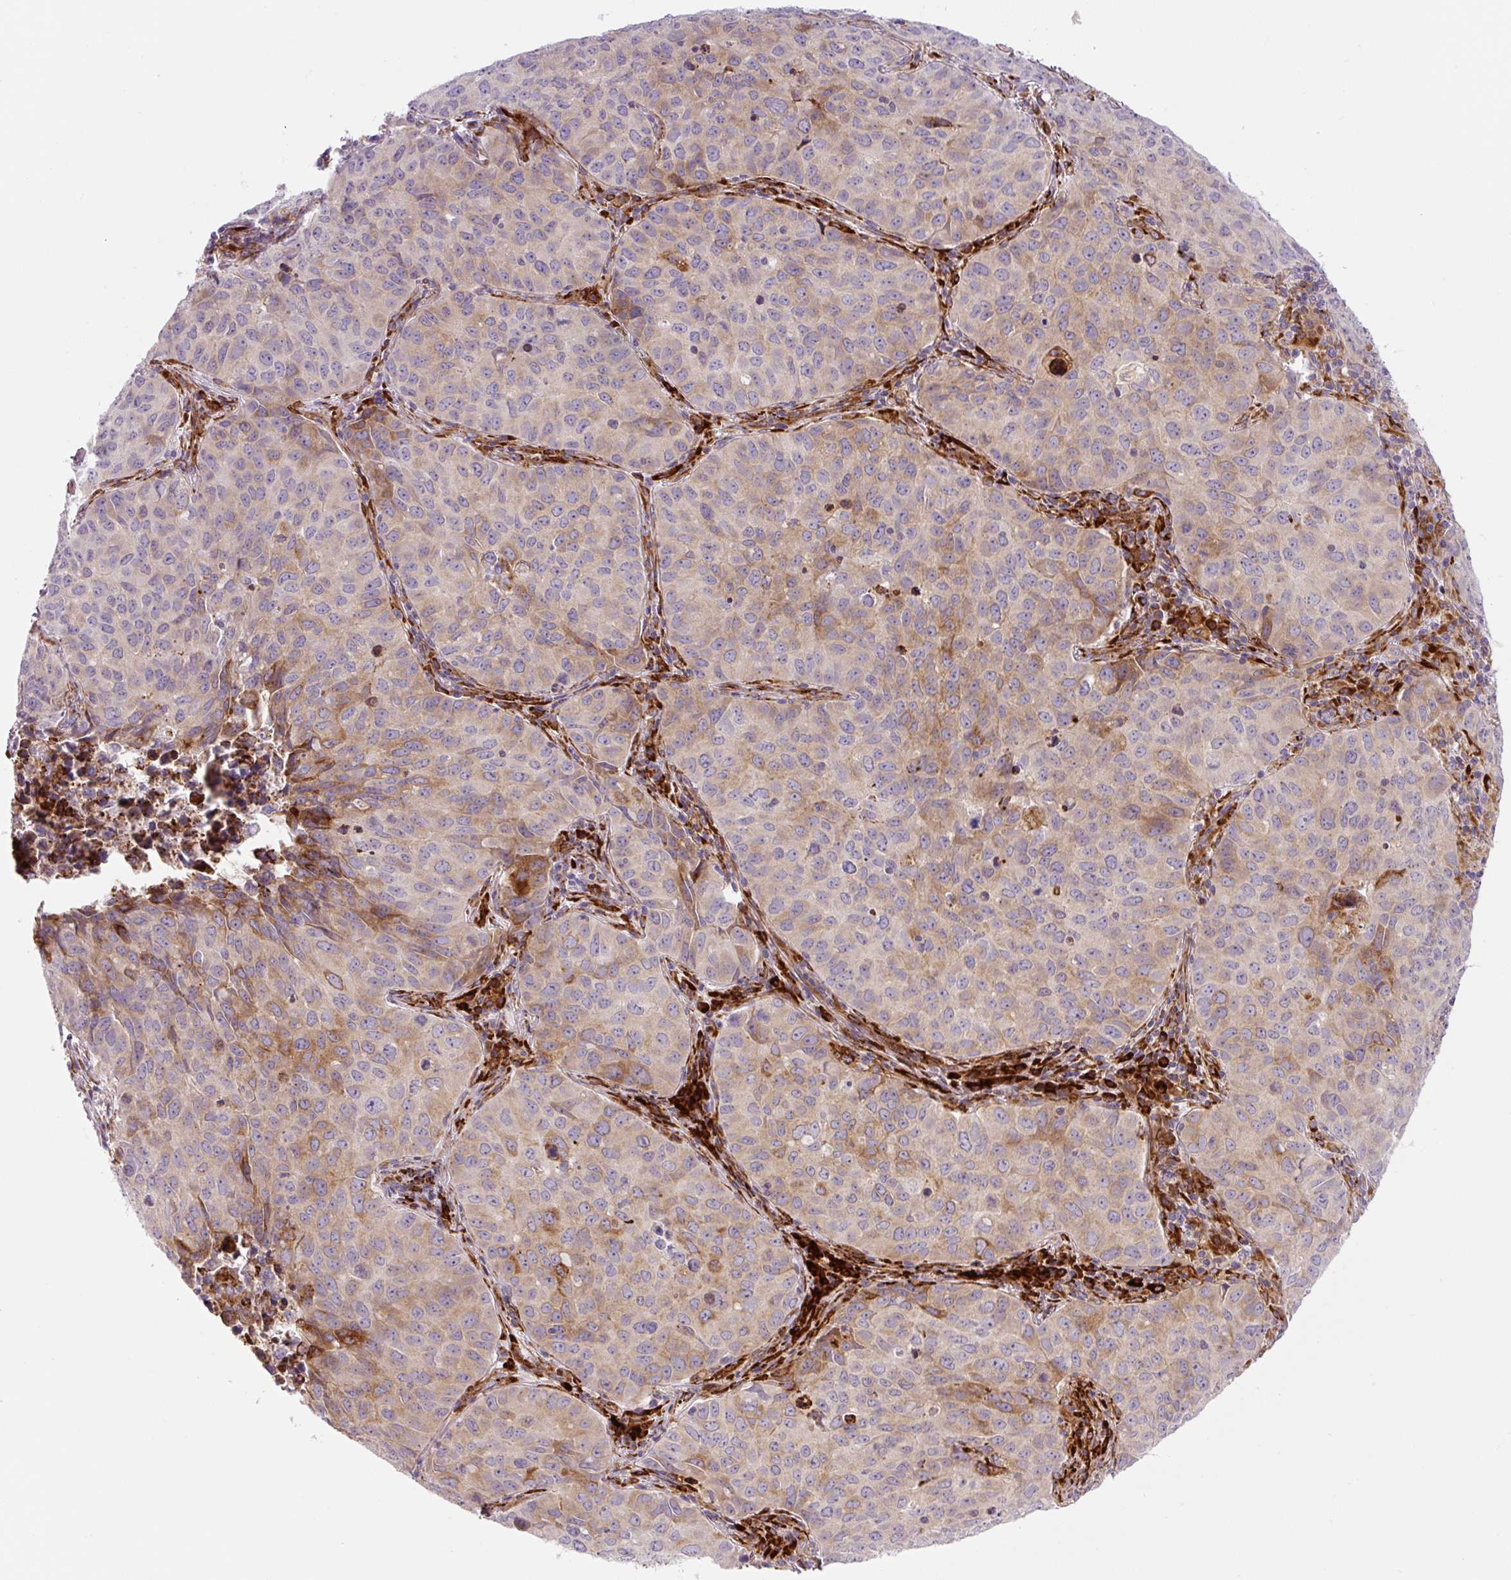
{"staining": {"intensity": "moderate", "quantity": "25%-75%", "location": "cytoplasmic/membranous"}, "tissue": "lung cancer", "cell_type": "Tumor cells", "image_type": "cancer", "snomed": [{"axis": "morphology", "description": "Adenocarcinoma, NOS"}, {"axis": "topography", "description": "Lung"}], "caption": "Immunohistochemistry photomicrograph of neoplastic tissue: adenocarcinoma (lung) stained using immunohistochemistry (IHC) displays medium levels of moderate protein expression localized specifically in the cytoplasmic/membranous of tumor cells, appearing as a cytoplasmic/membranous brown color.", "gene": "DISP3", "patient": {"sex": "female", "age": 50}}